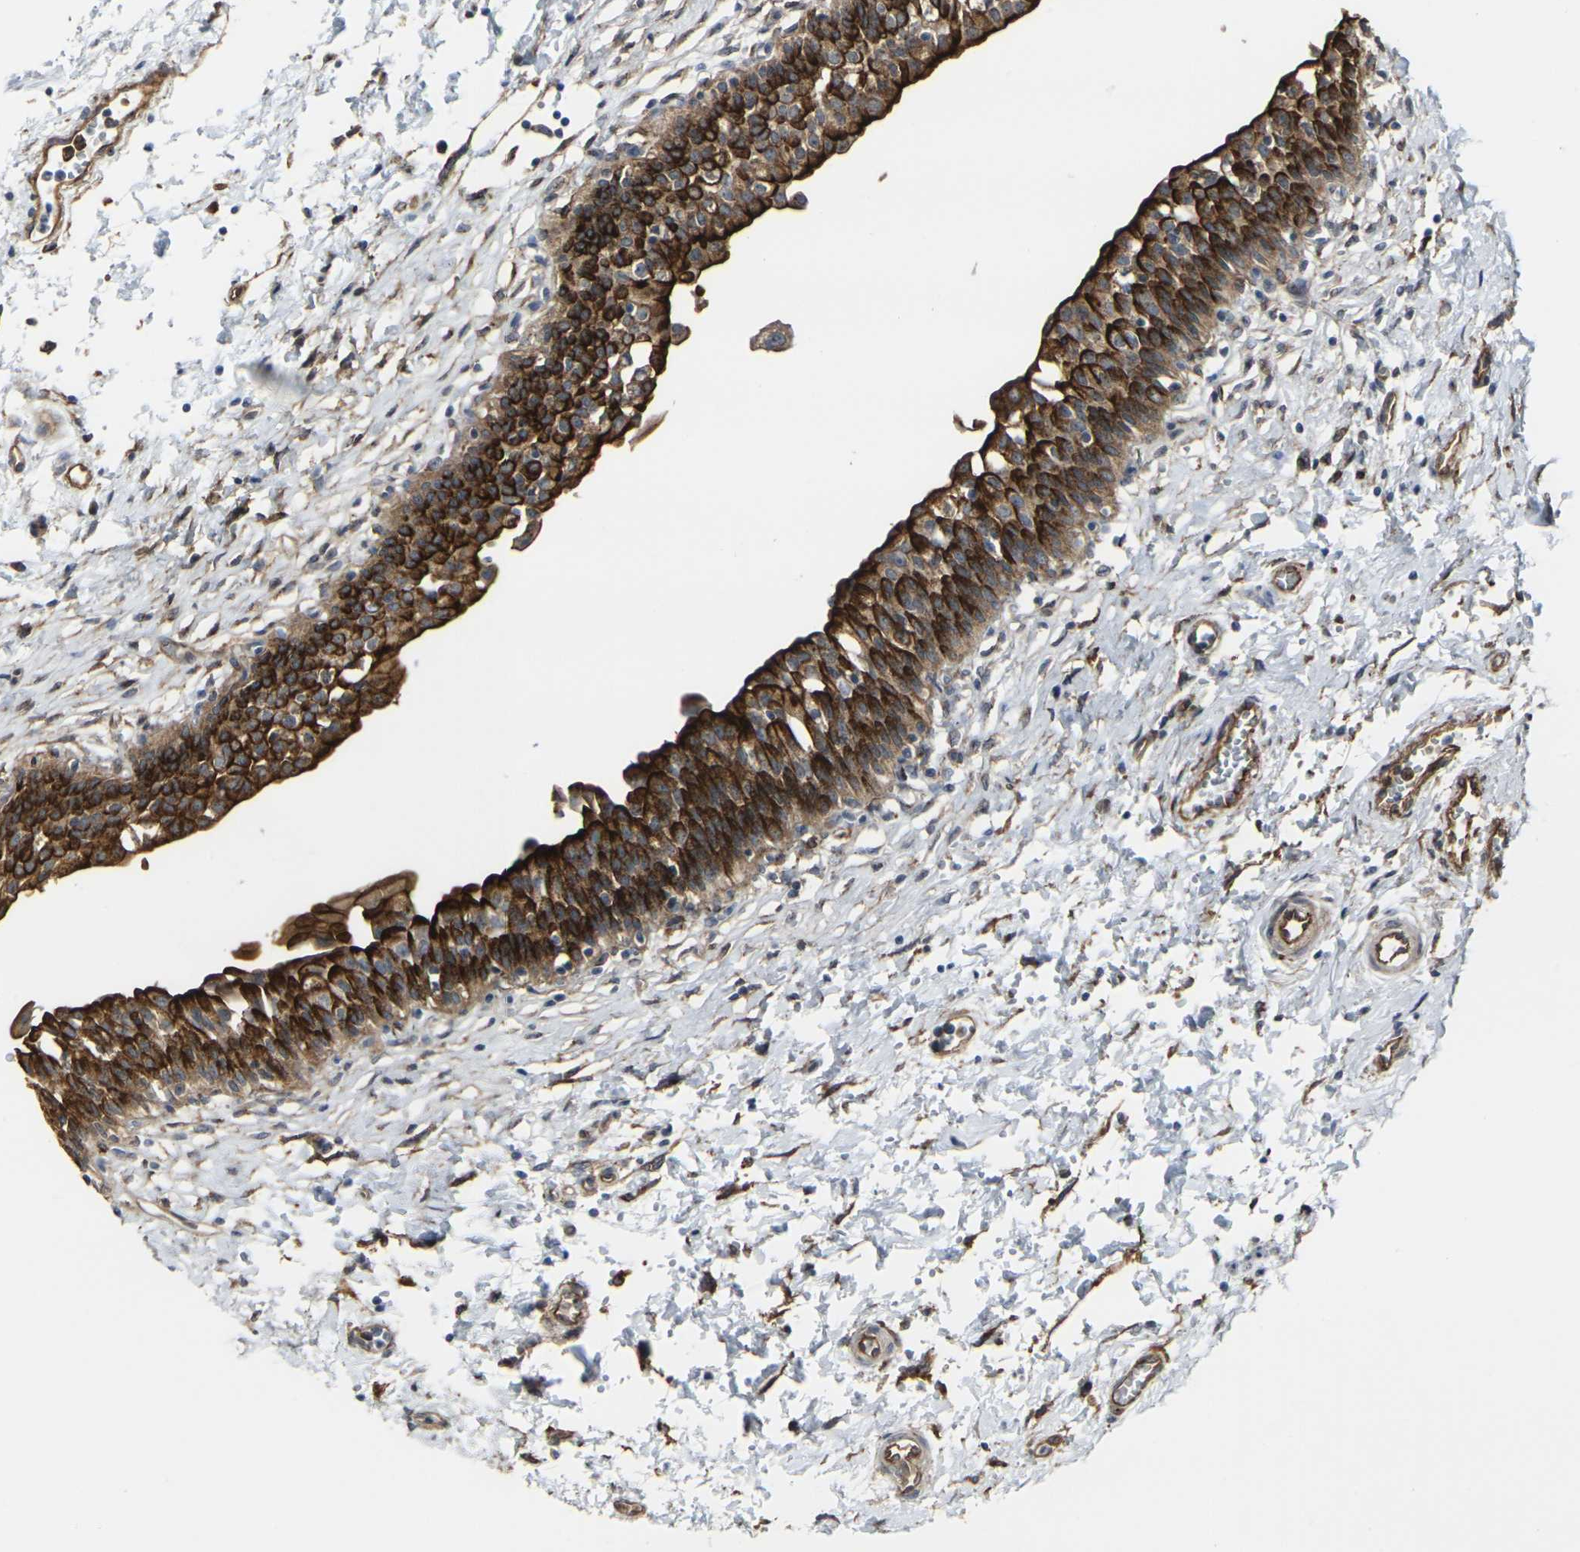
{"staining": {"intensity": "strong", "quantity": ">75%", "location": "cytoplasmic/membranous"}, "tissue": "urinary bladder", "cell_type": "Urothelial cells", "image_type": "normal", "snomed": [{"axis": "morphology", "description": "Normal tissue, NOS"}, {"axis": "topography", "description": "Urinary bladder"}], "caption": "Immunohistochemical staining of benign urinary bladder demonstrates strong cytoplasmic/membranous protein staining in about >75% of urothelial cells. (DAB (3,3'-diaminobenzidine) = brown stain, brightfield microscopy at high magnification).", "gene": "MYOF", "patient": {"sex": "male", "age": 55}}